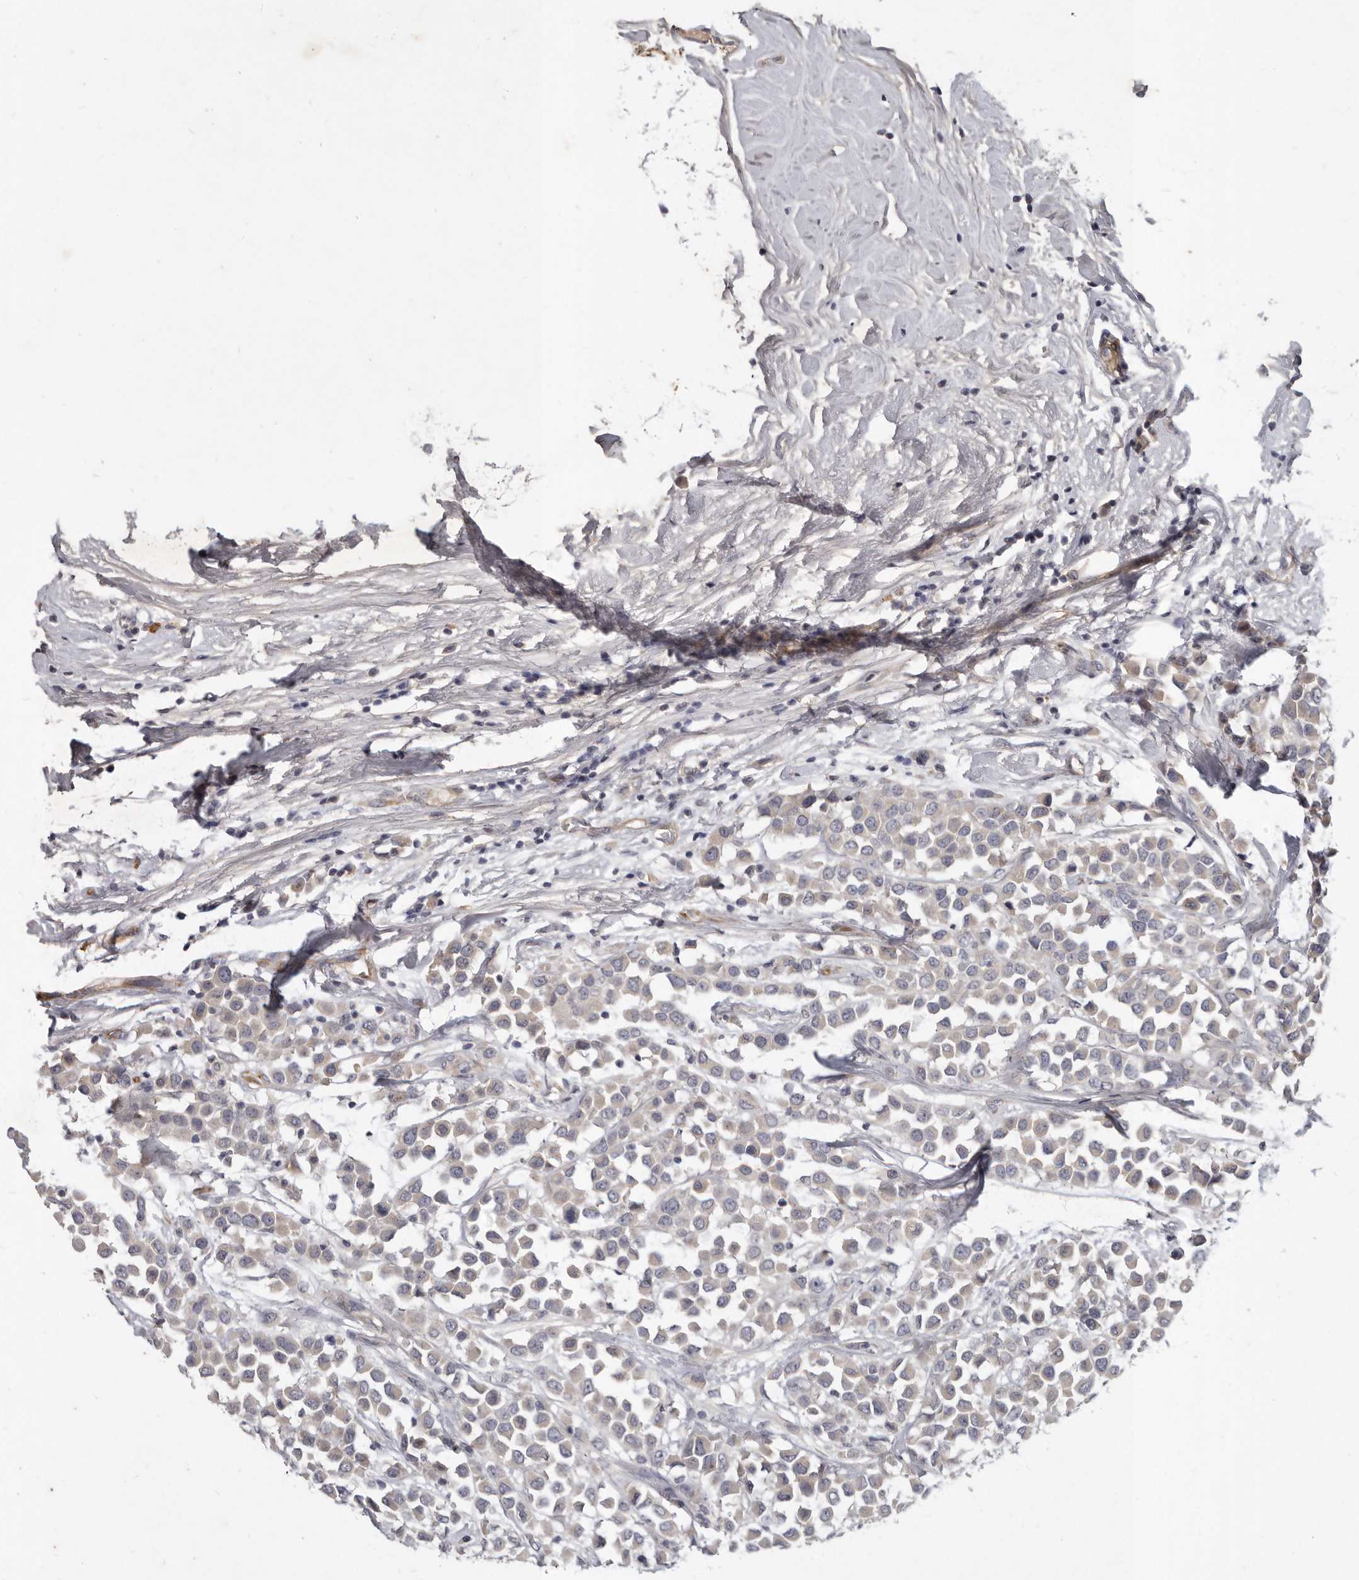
{"staining": {"intensity": "negative", "quantity": "none", "location": "none"}, "tissue": "breast cancer", "cell_type": "Tumor cells", "image_type": "cancer", "snomed": [{"axis": "morphology", "description": "Duct carcinoma"}, {"axis": "topography", "description": "Breast"}], "caption": "Tumor cells show no significant protein staining in invasive ductal carcinoma (breast).", "gene": "SLC22A1", "patient": {"sex": "female", "age": 61}}